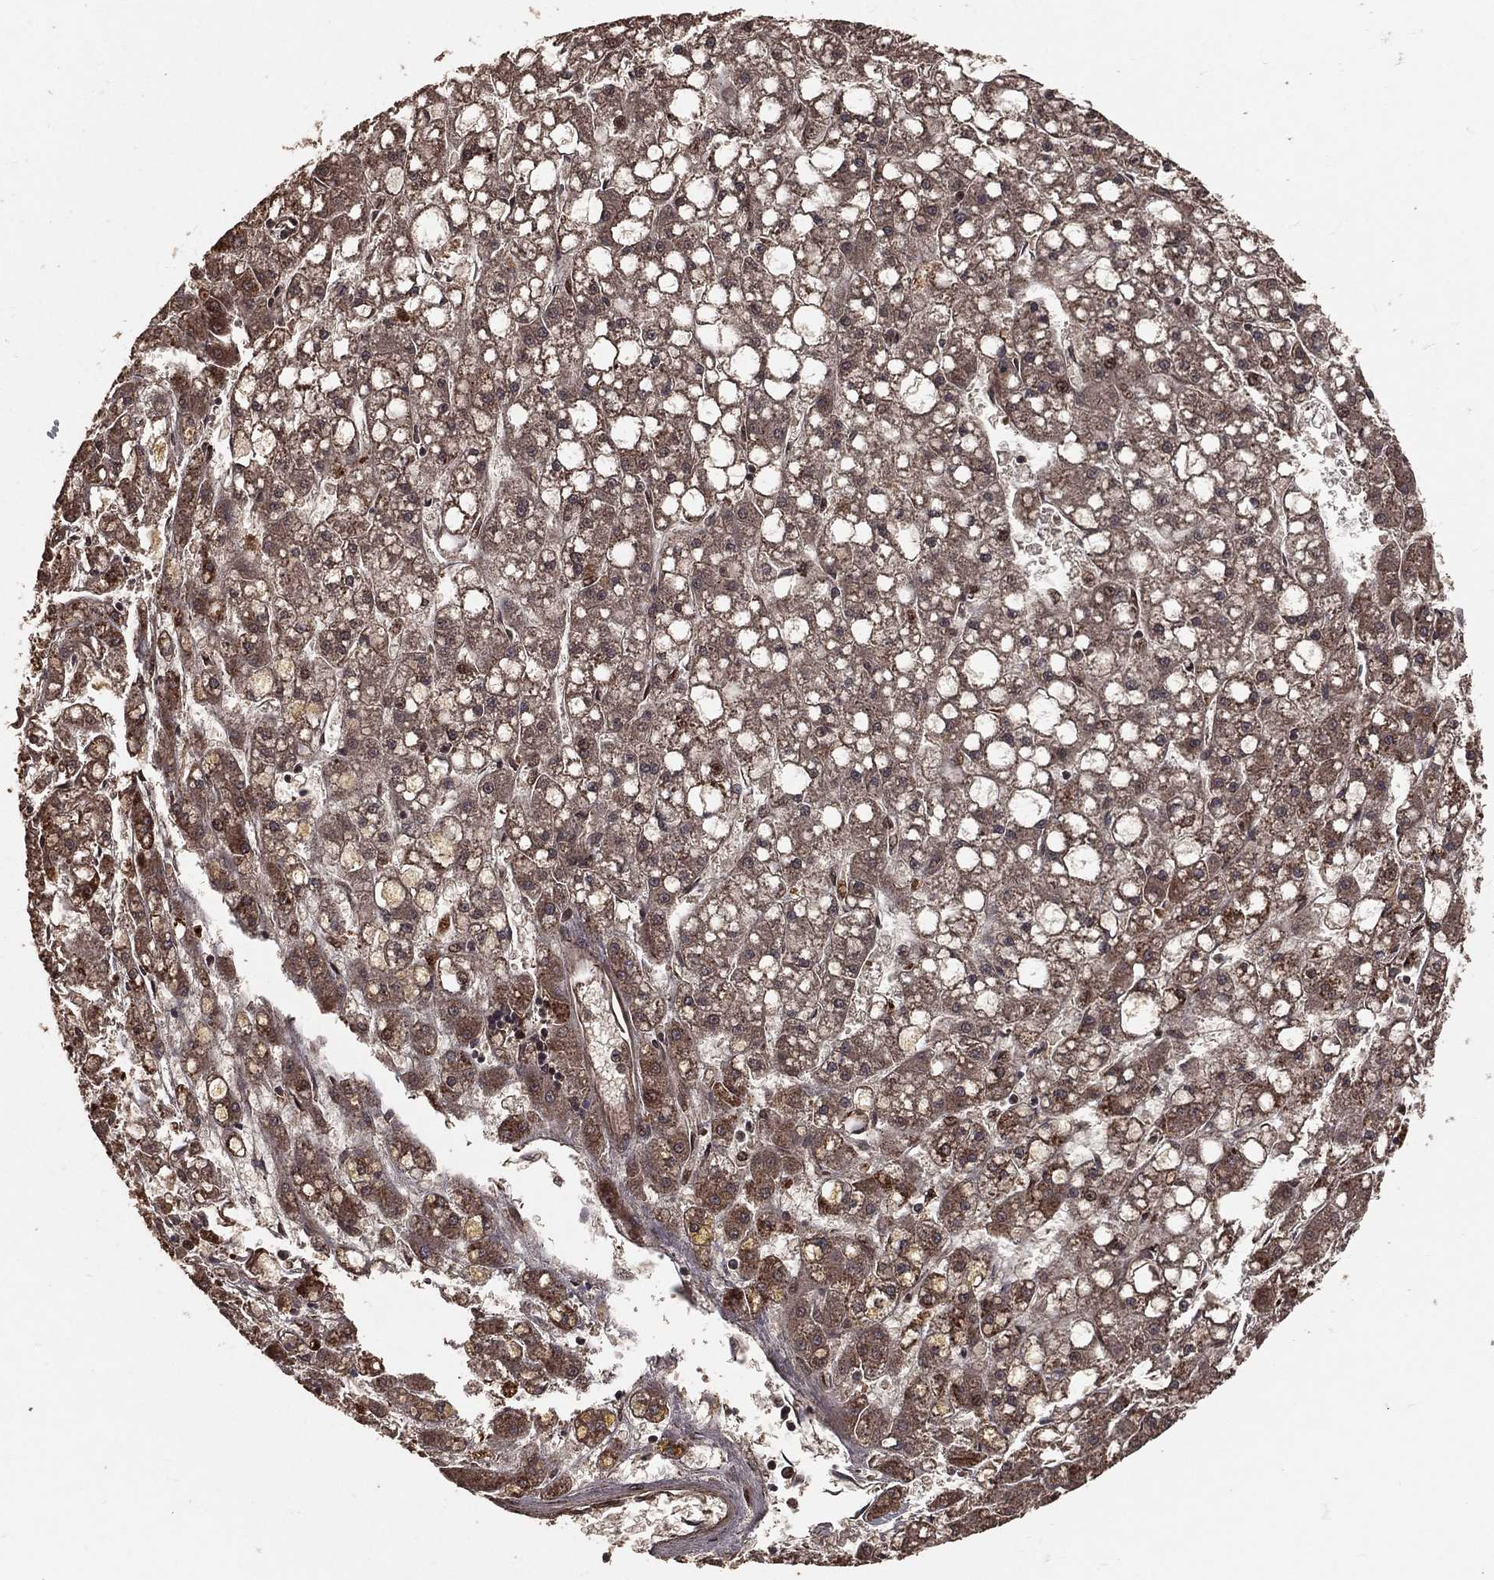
{"staining": {"intensity": "moderate", "quantity": "25%-75%", "location": "cytoplasmic/membranous"}, "tissue": "liver cancer", "cell_type": "Tumor cells", "image_type": "cancer", "snomed": [{"axis": "morphology", "description": "Carcinoma, Hepatocellular, NOS"}, {"axis": "topography", "description": "Liver"}], "caption": "Liver cancer stained with a brown dye exhibits moderate cytoplasmic/membranous positive staining in approximately 25%-75% of tumor cells.", "gene": "MAPK1", "patient": {"sex": "male", "age": 67}}